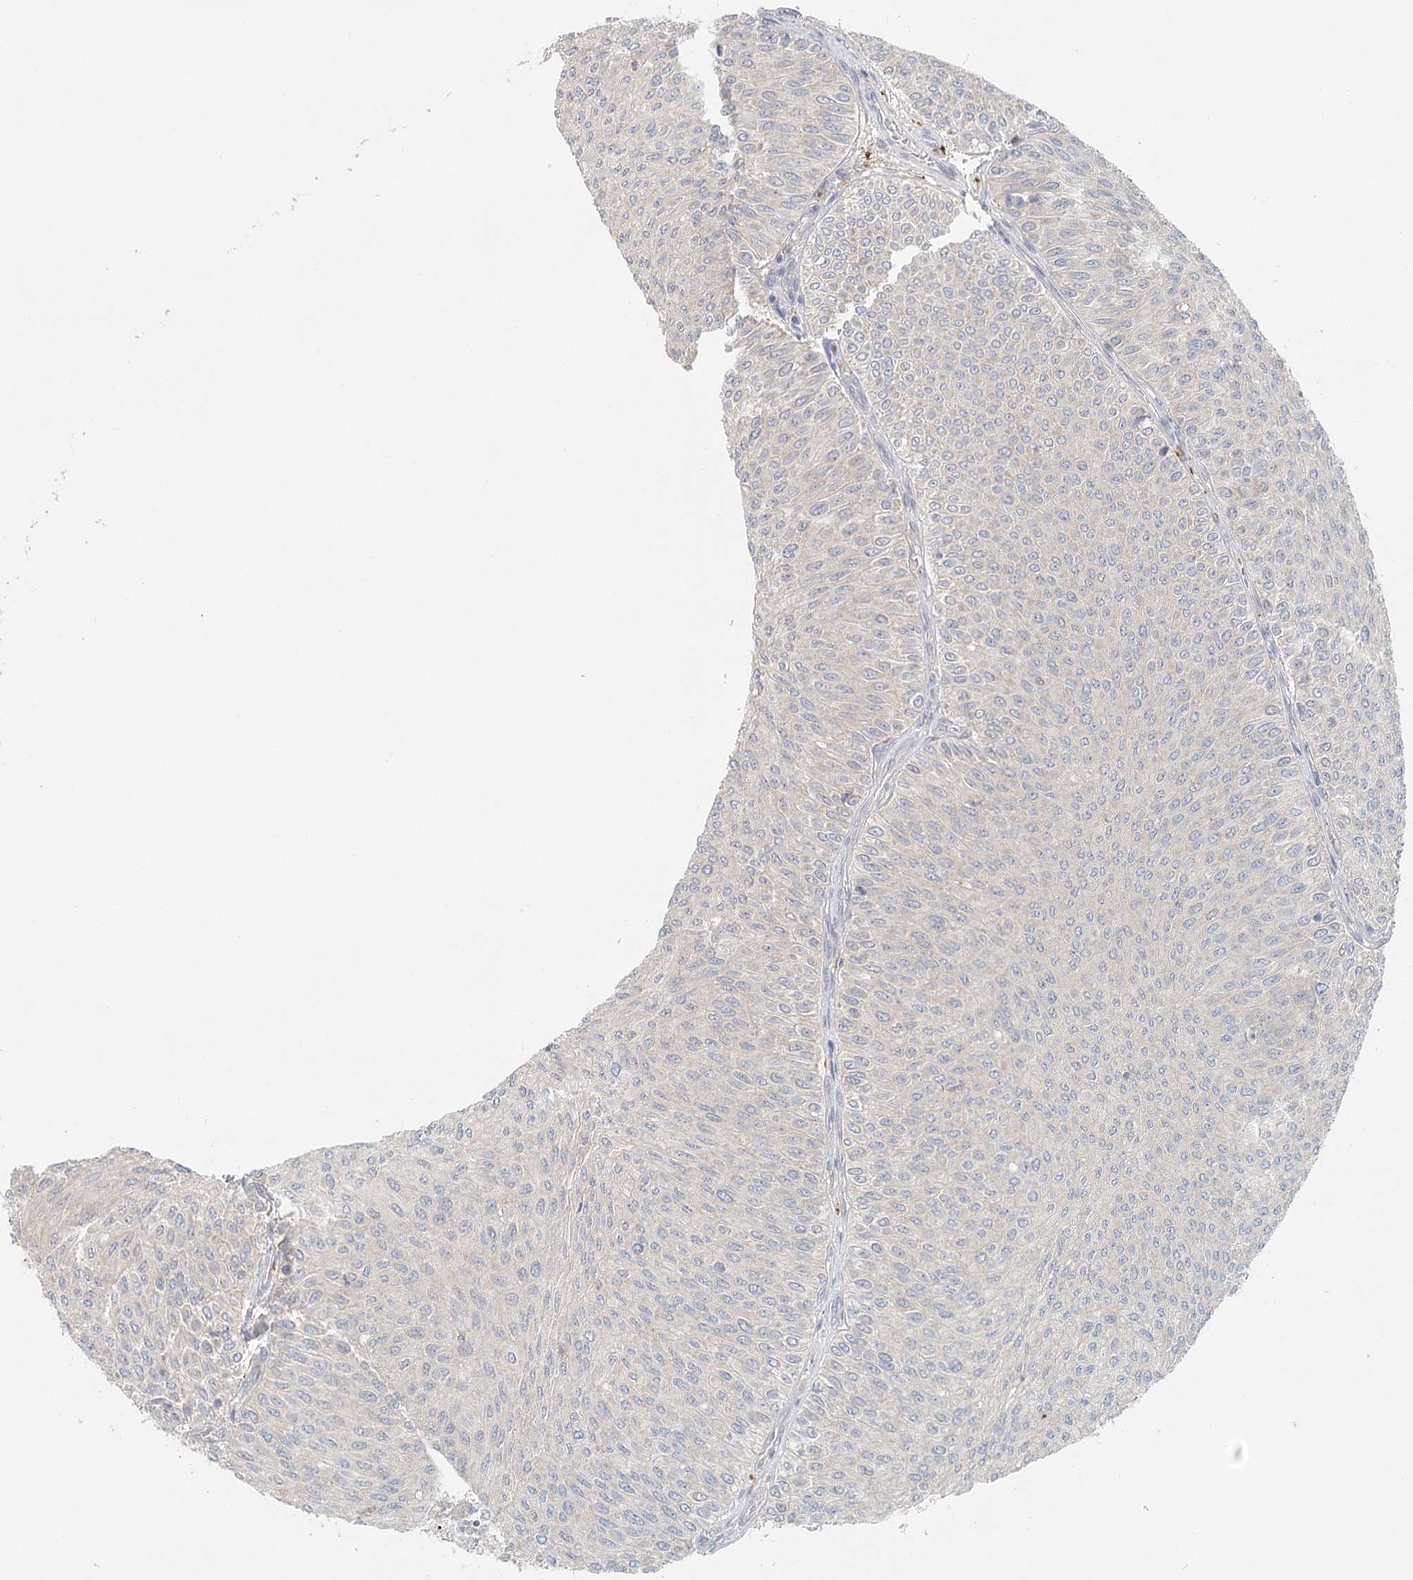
{"staining": {"intensity": "negative", "quantity": "none", "location": "none"}, "tissue": "urothelial cancer", "cell_type": "Tumor cells", "image_type": "cancer", "snomed": [{"axis": "morphology", "description": "Urothelial carcinoma, Low grade"}, {"axis": "topography", "description": "Urinary bladder"}], "caption": "Immunohistochemistry (IHC) micrograph of low-grade urothelial carcinoma stained for a protein (brown), which shows no expression in tumor cells.", "gene": "VSIG1", "patient": {"sex": "male", "age": 78}}